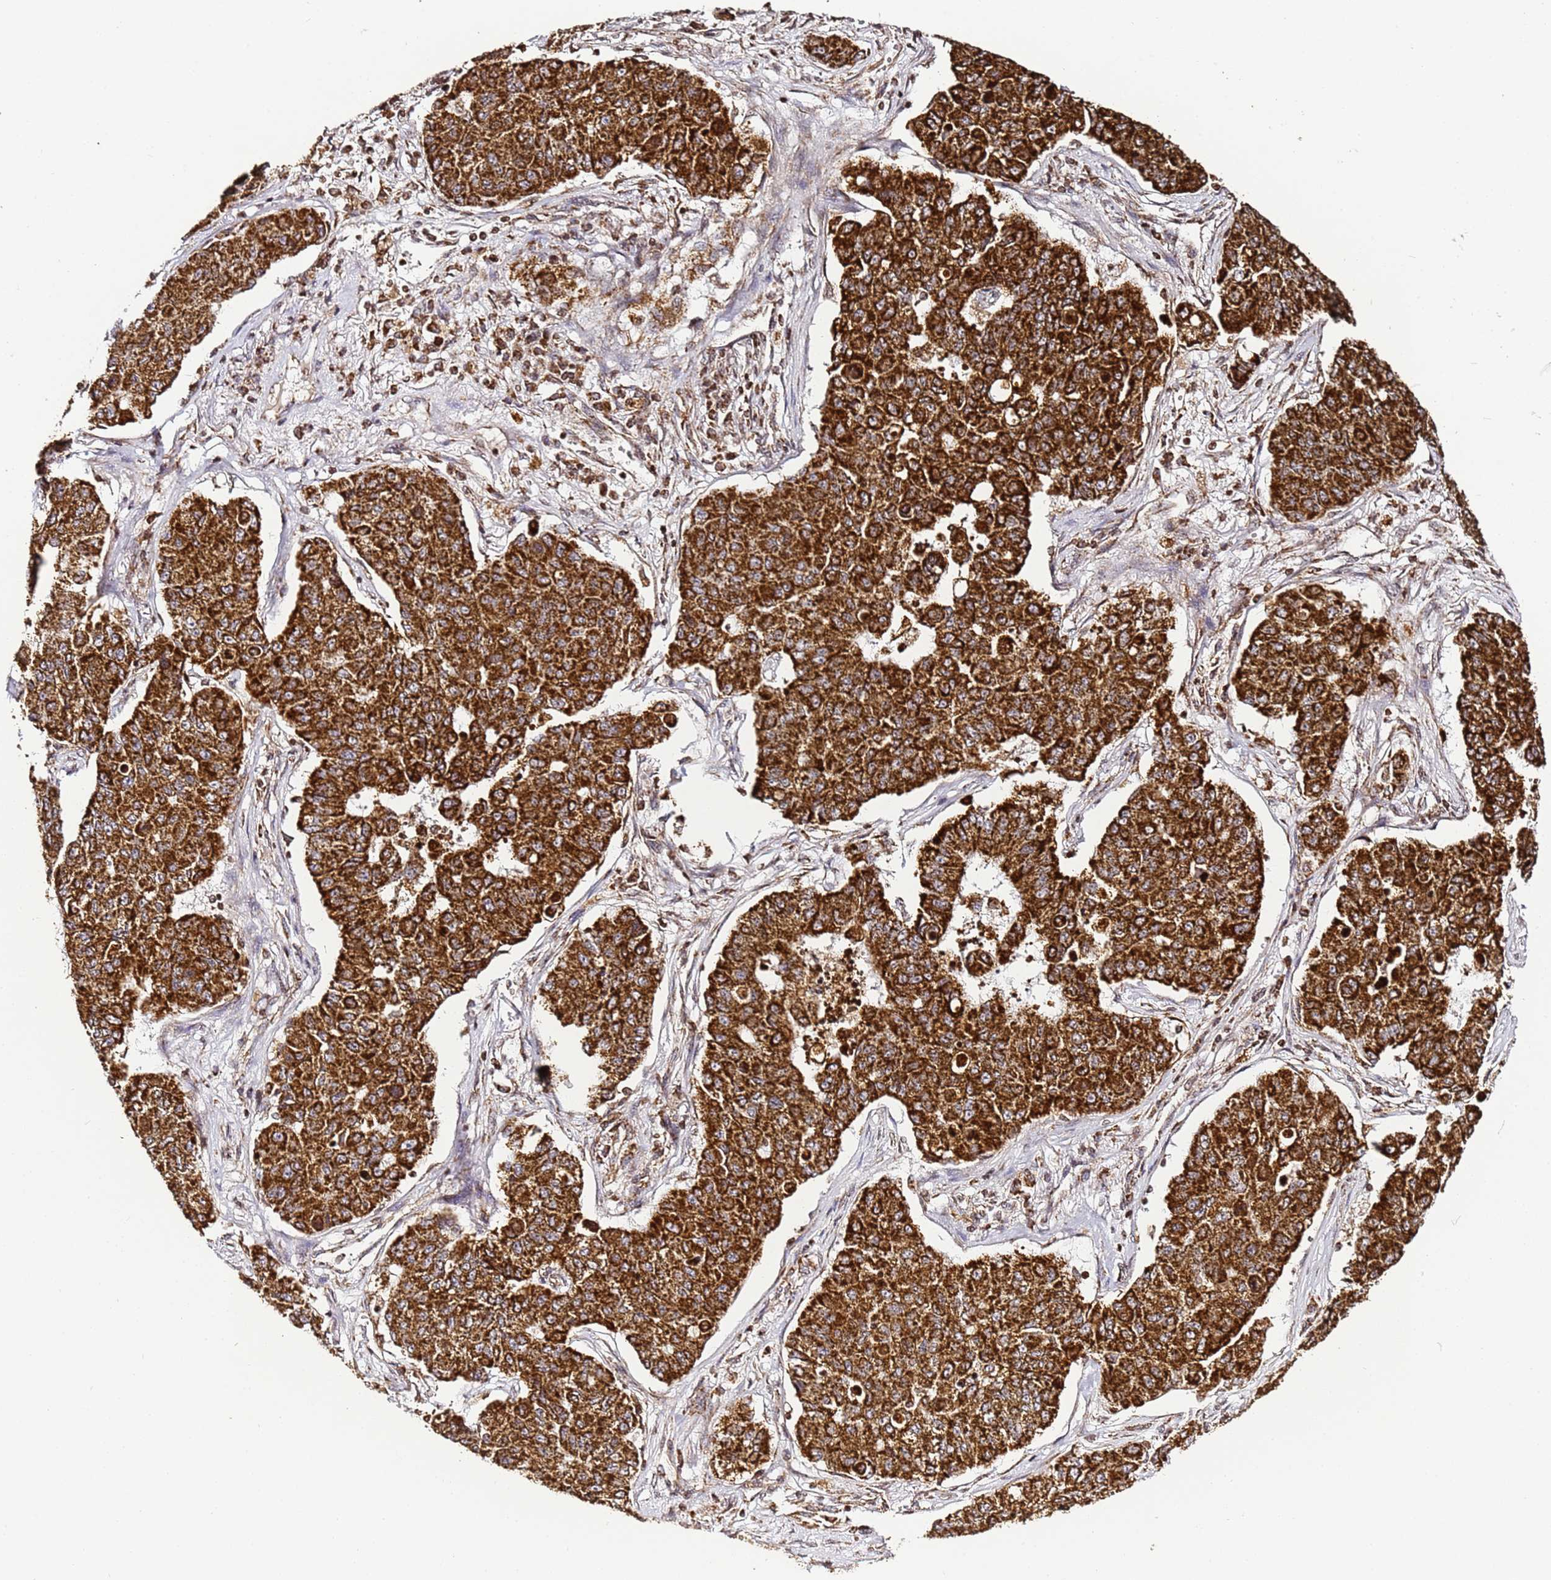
{"staining": {"intensity": "strong", "quantity": ">75%", "location": "cytoplasmic/membranous"}, "tissue": "lung cancer", "cell_type": "Tumor cells", "image_type": "cancer", "snomed": [{"axis": "morphology", "description": "Squamous cell carcinoma, NOS"}, {"axis": "topography", "description": "Lung"}], "caption": "A micrograph showing strong cytoplasmic/membranous staining in approximately >75% of tumor cells in lung cancer, as visualized by brown immunohistochemical staining.", "gene": "HSPE1", "patient": {"sex": "male", "age": 74}}